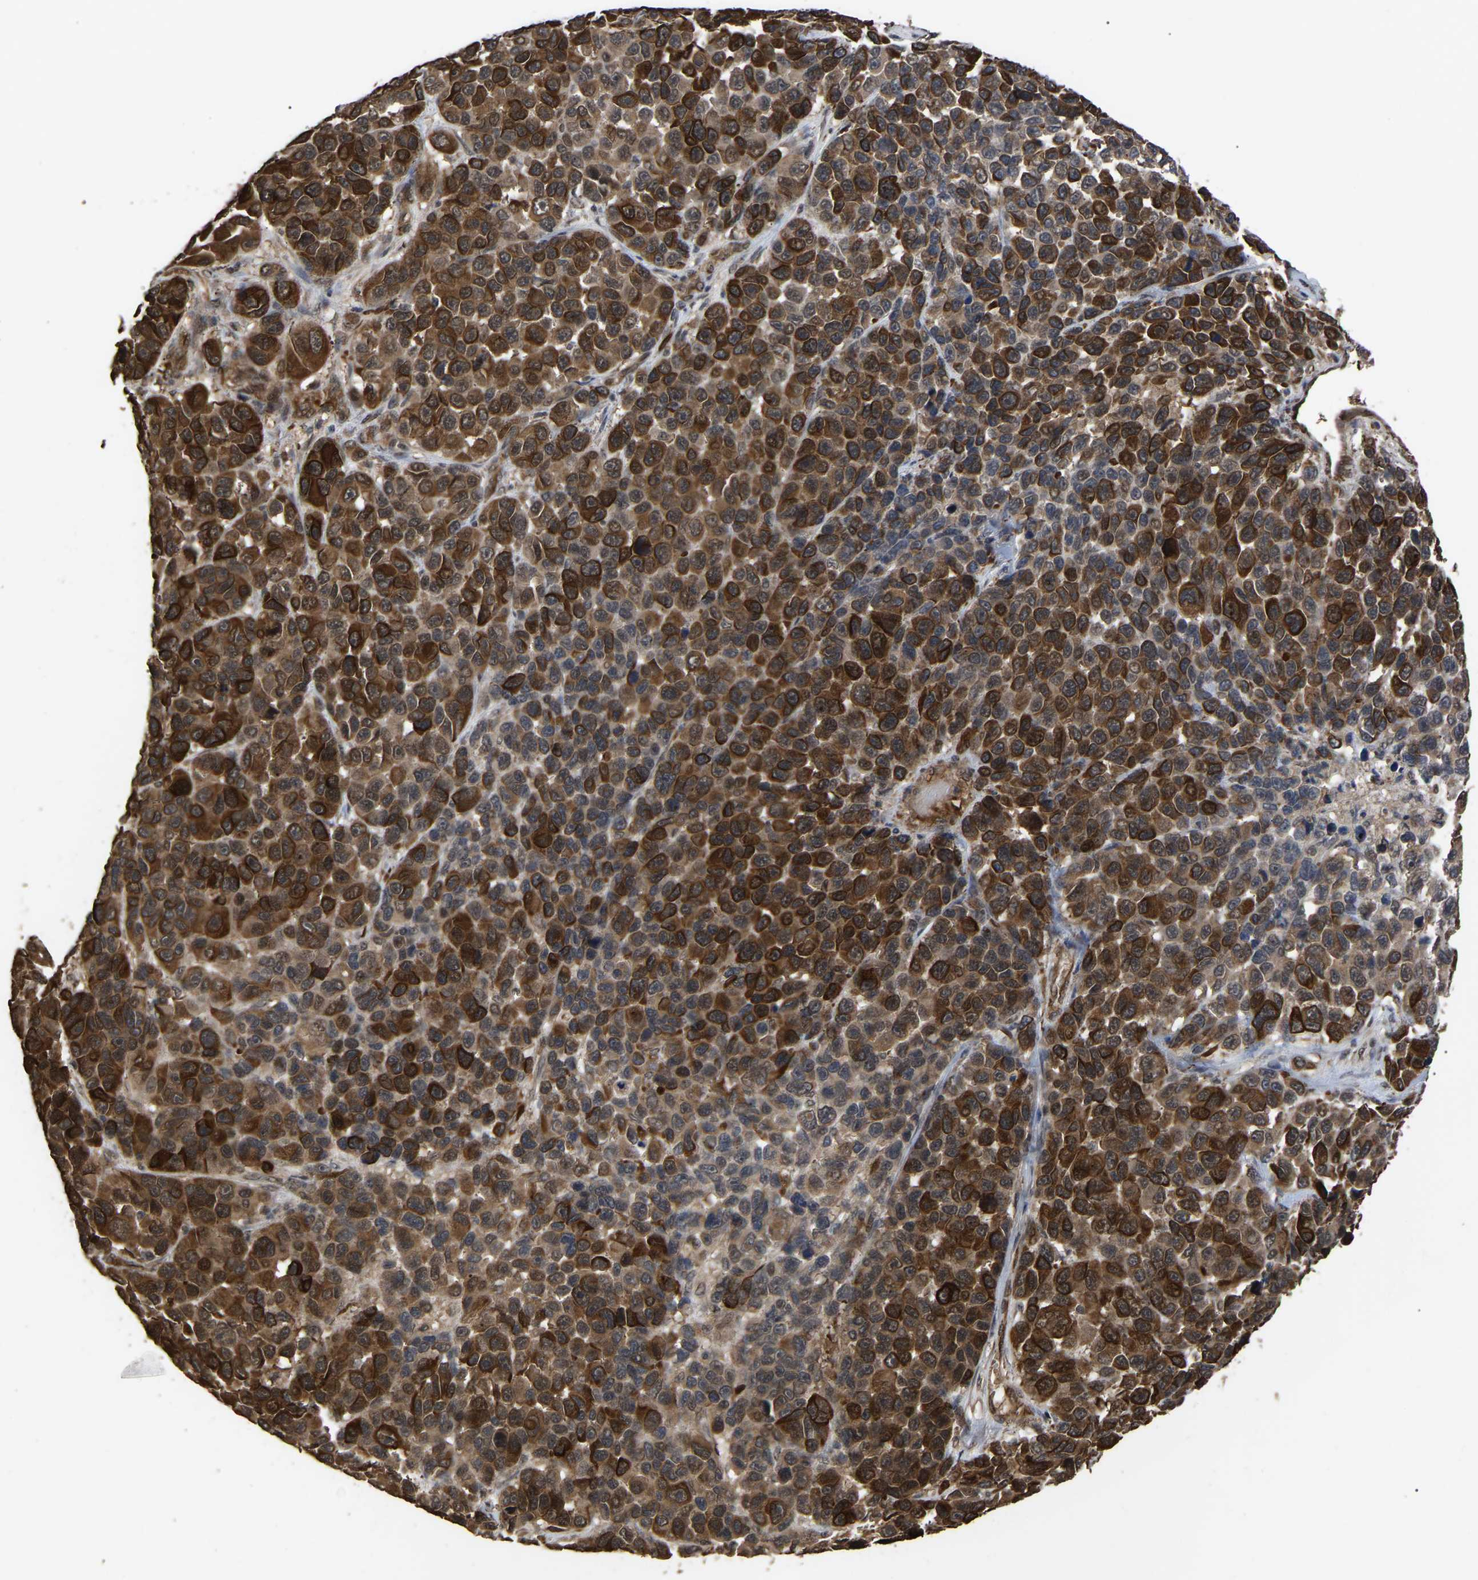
{"staining": {"intensity": "strong", "quantity": ">75%", "location": "cytoplasmic/membranous"}, "tissue": "melanoma", "cell_type": "Tumor cells", "image_type": "cancer", "snomed": [{"axis": "morphology", "description": "Malignant melanoma, NOS"}, {"axis": "topography", "description": "Skin"}], "caption": "Malignant melanoma stained with DAB (3,3'-diaminobenzidine) IHC exhibits high levels of strong cytoplasmic/membranous positivity in approximately >75% of tumor cells.", "gene": "FAM161B", "patient": {"sex": "male", "age": 53}}